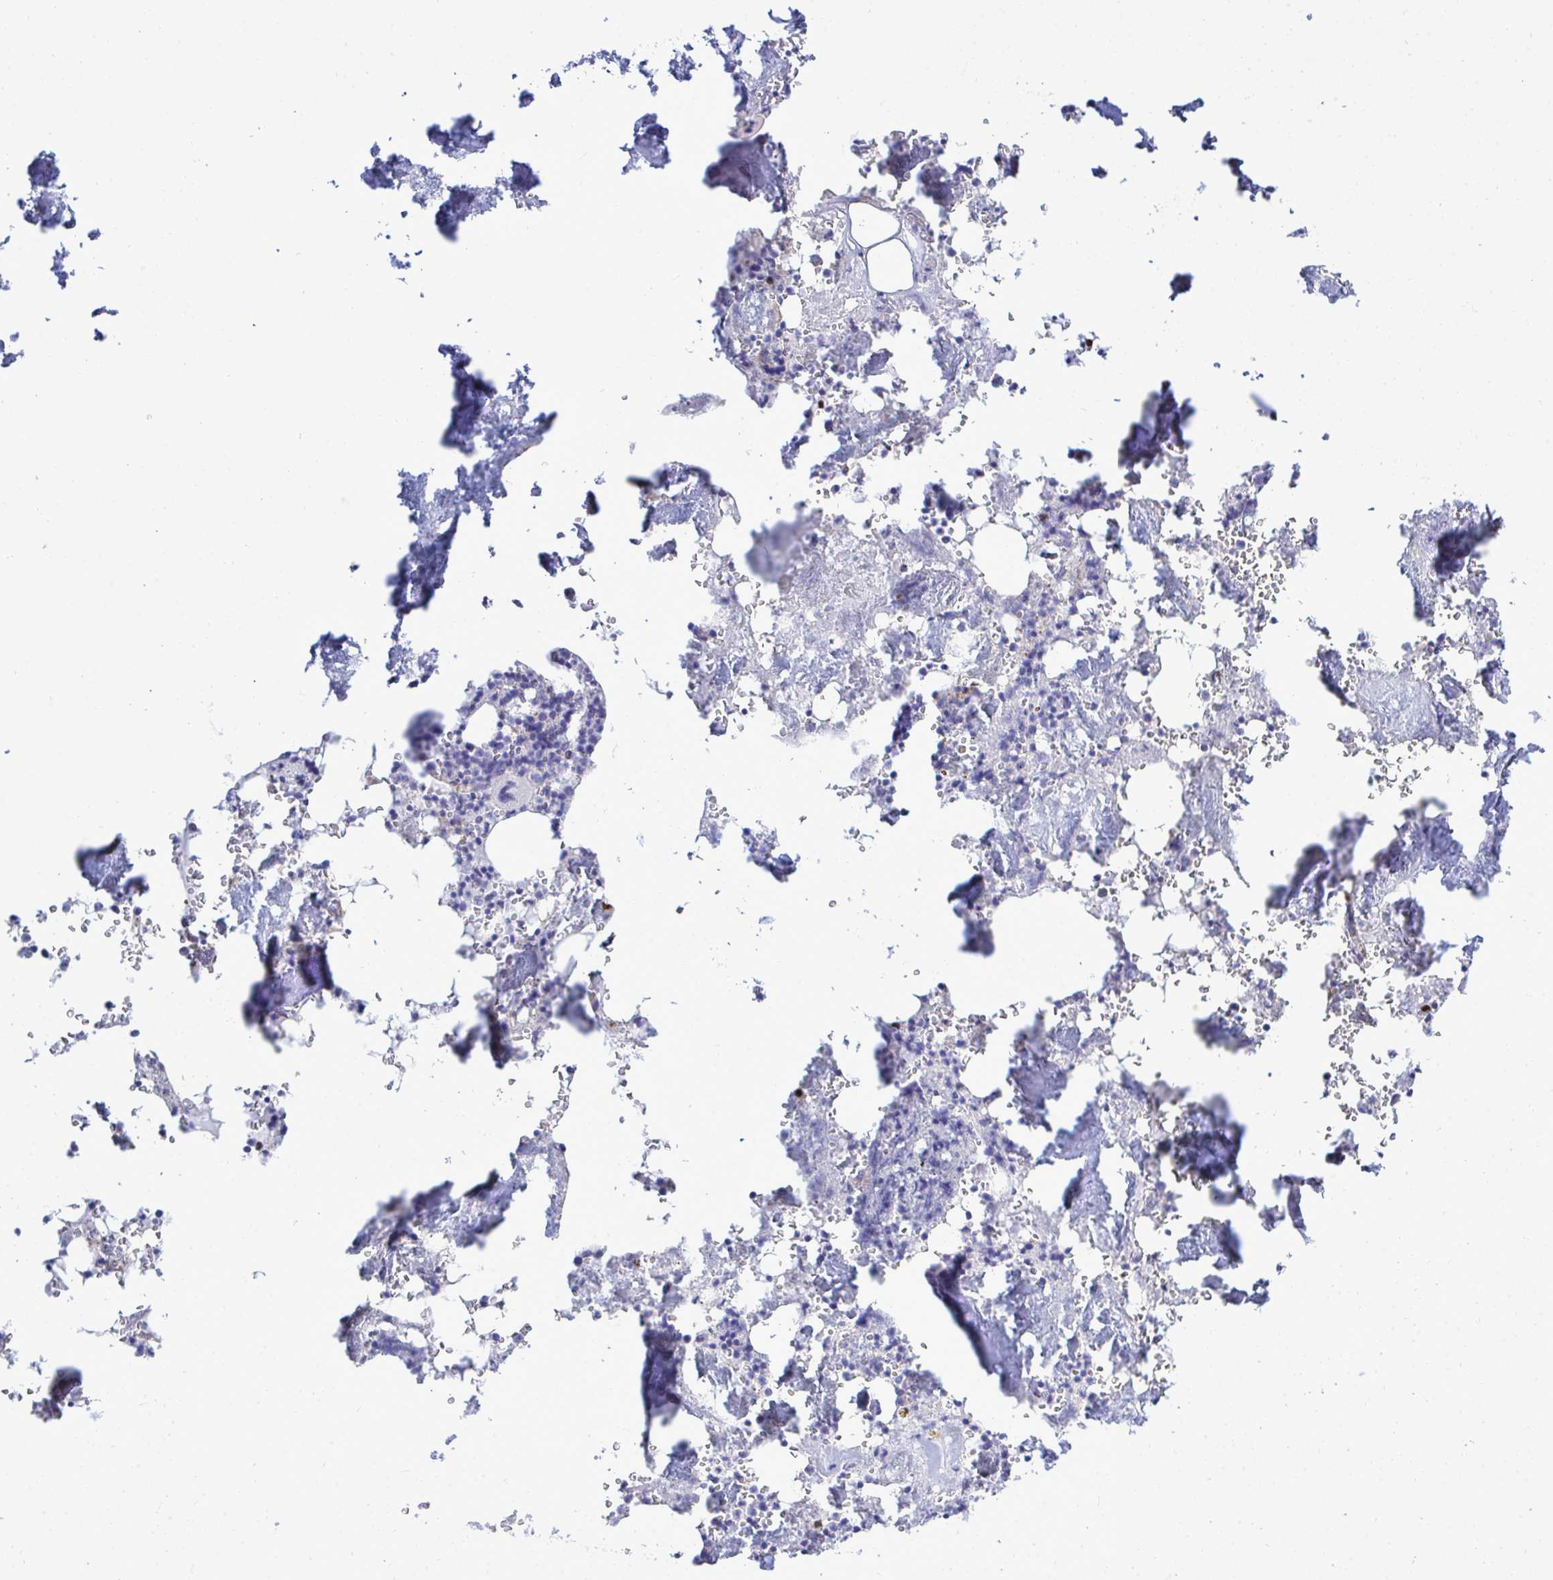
{"staining": {"intensity": "strong", "quantity": "<25%", "location": "nuclear"}, "tissue": "bone marrow", "cell_type": "Hematopoietic cells", "image_type": "normal", "snomed": [{"axis": "morphology", "description": "Normal tissue, NOS"}, {"axis": "topography", "description": "Bone marrow"}], "caption": "Immunohistochemistry (IHC) histopathology image of normal bone marrow stained for a protein (brown), which reveals medium levels of strong nuclear positivity in approximately <25% of hematopoietic cells.", "gene": "SLC25A51", "patient": {"sex": "male", "age": 54}}